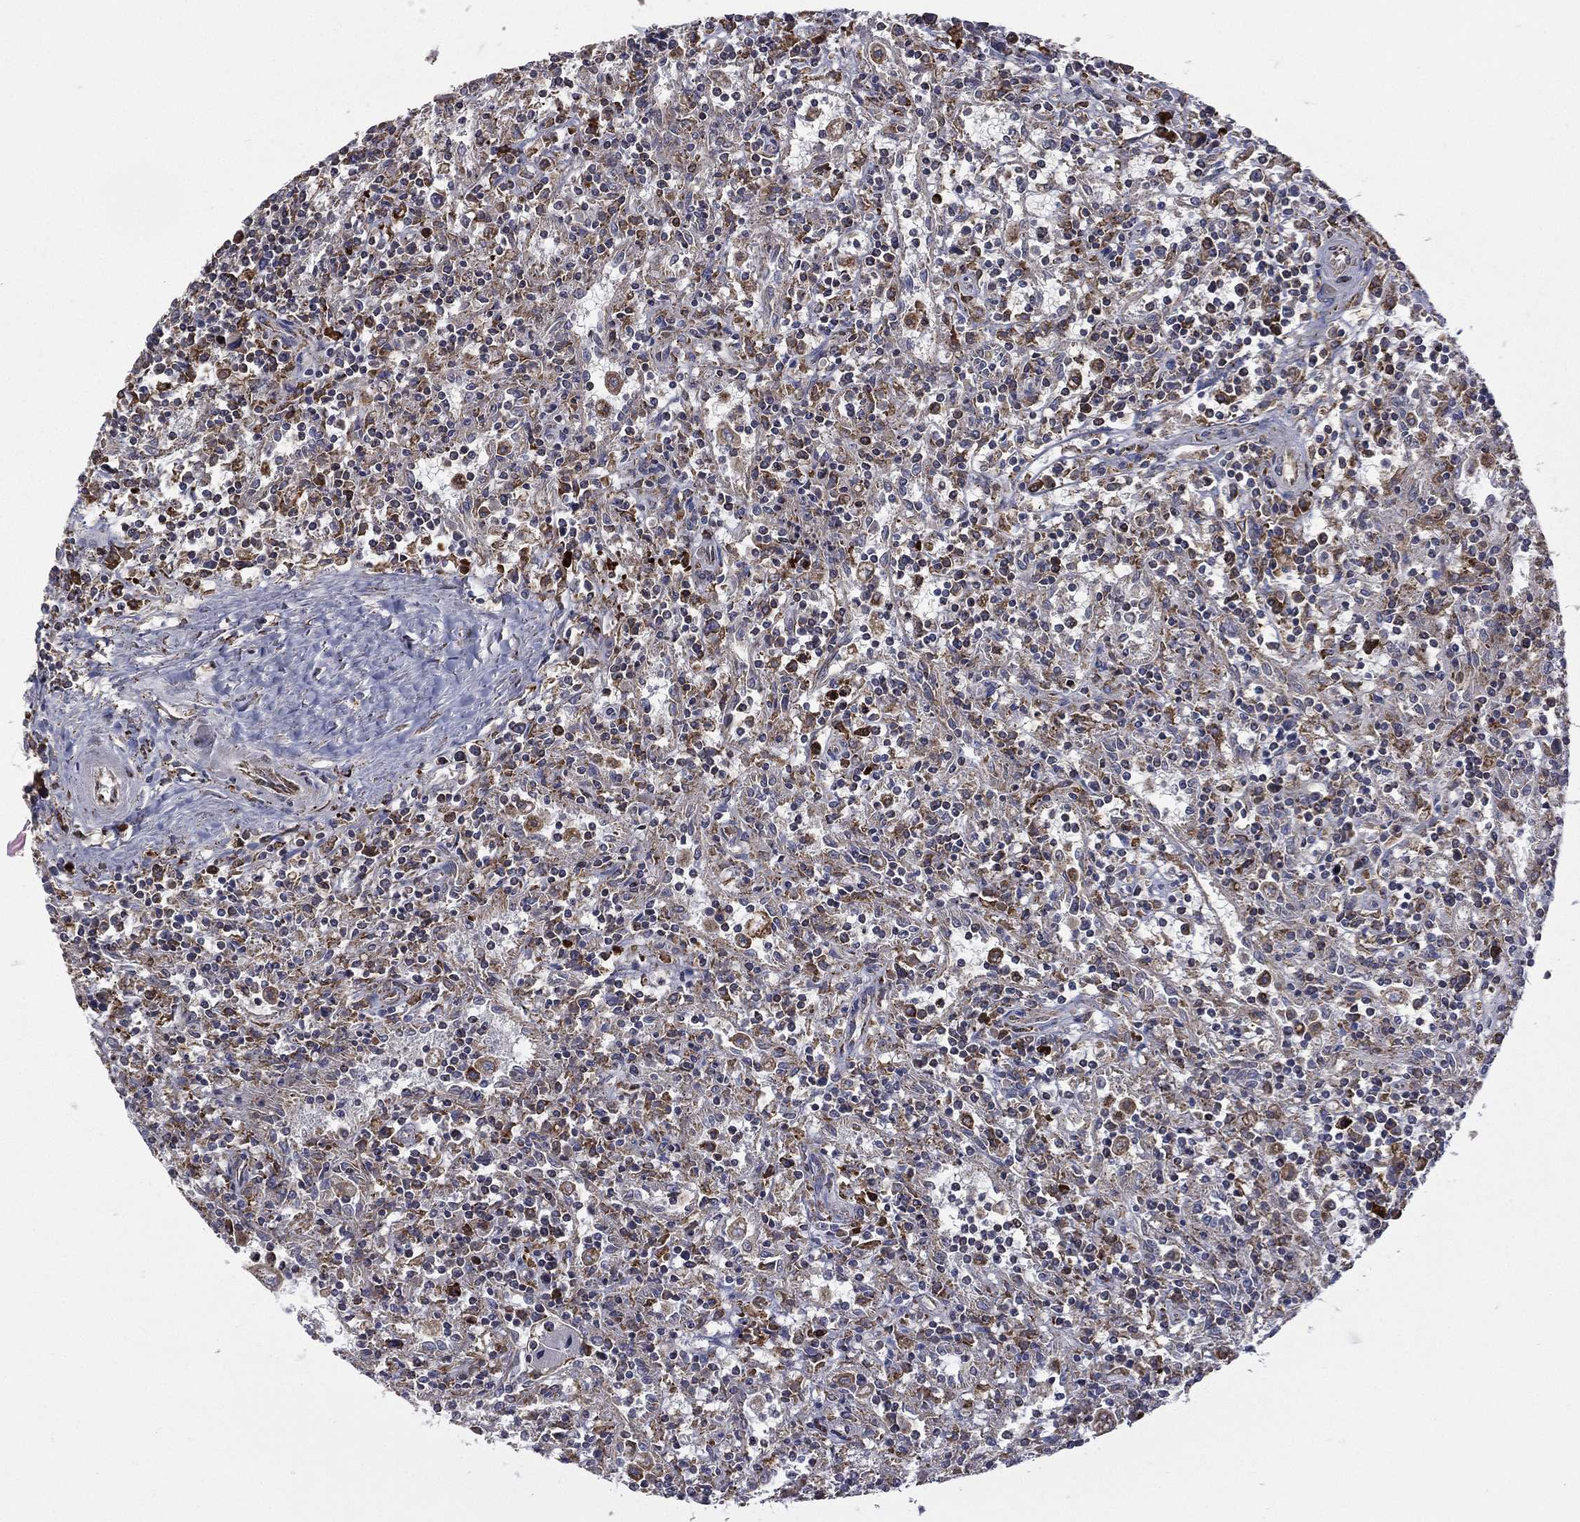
{"staining": {"intensity": "moderate", "quantity": "<25%", "location": "cytoplasmic/membranous"}, "tissue": "lymphoma", "cell_type": "Tumor cells", "image_type": "cancer", "snomed": [{"axis": "morphology", "description": "Malignant lymphoma, non-Hodgkin's type, Low grade"}, {"axis": "topography", "description": "Spleen"}], "caption": "Protein expression analysis of malignant lymphoma, non-Hodgkin's type (low-grade) reveals moderate cytoplasmic/membranous expression in approximately <25% of tumor cells. The staining was performed using DAB to visualize the protein expression in brown, while the nuclei were stained in blue with hematoxylin (Magnification: 20x).", "gene": "C20orf96", "patient": {"sex": "male", "age": 62}}